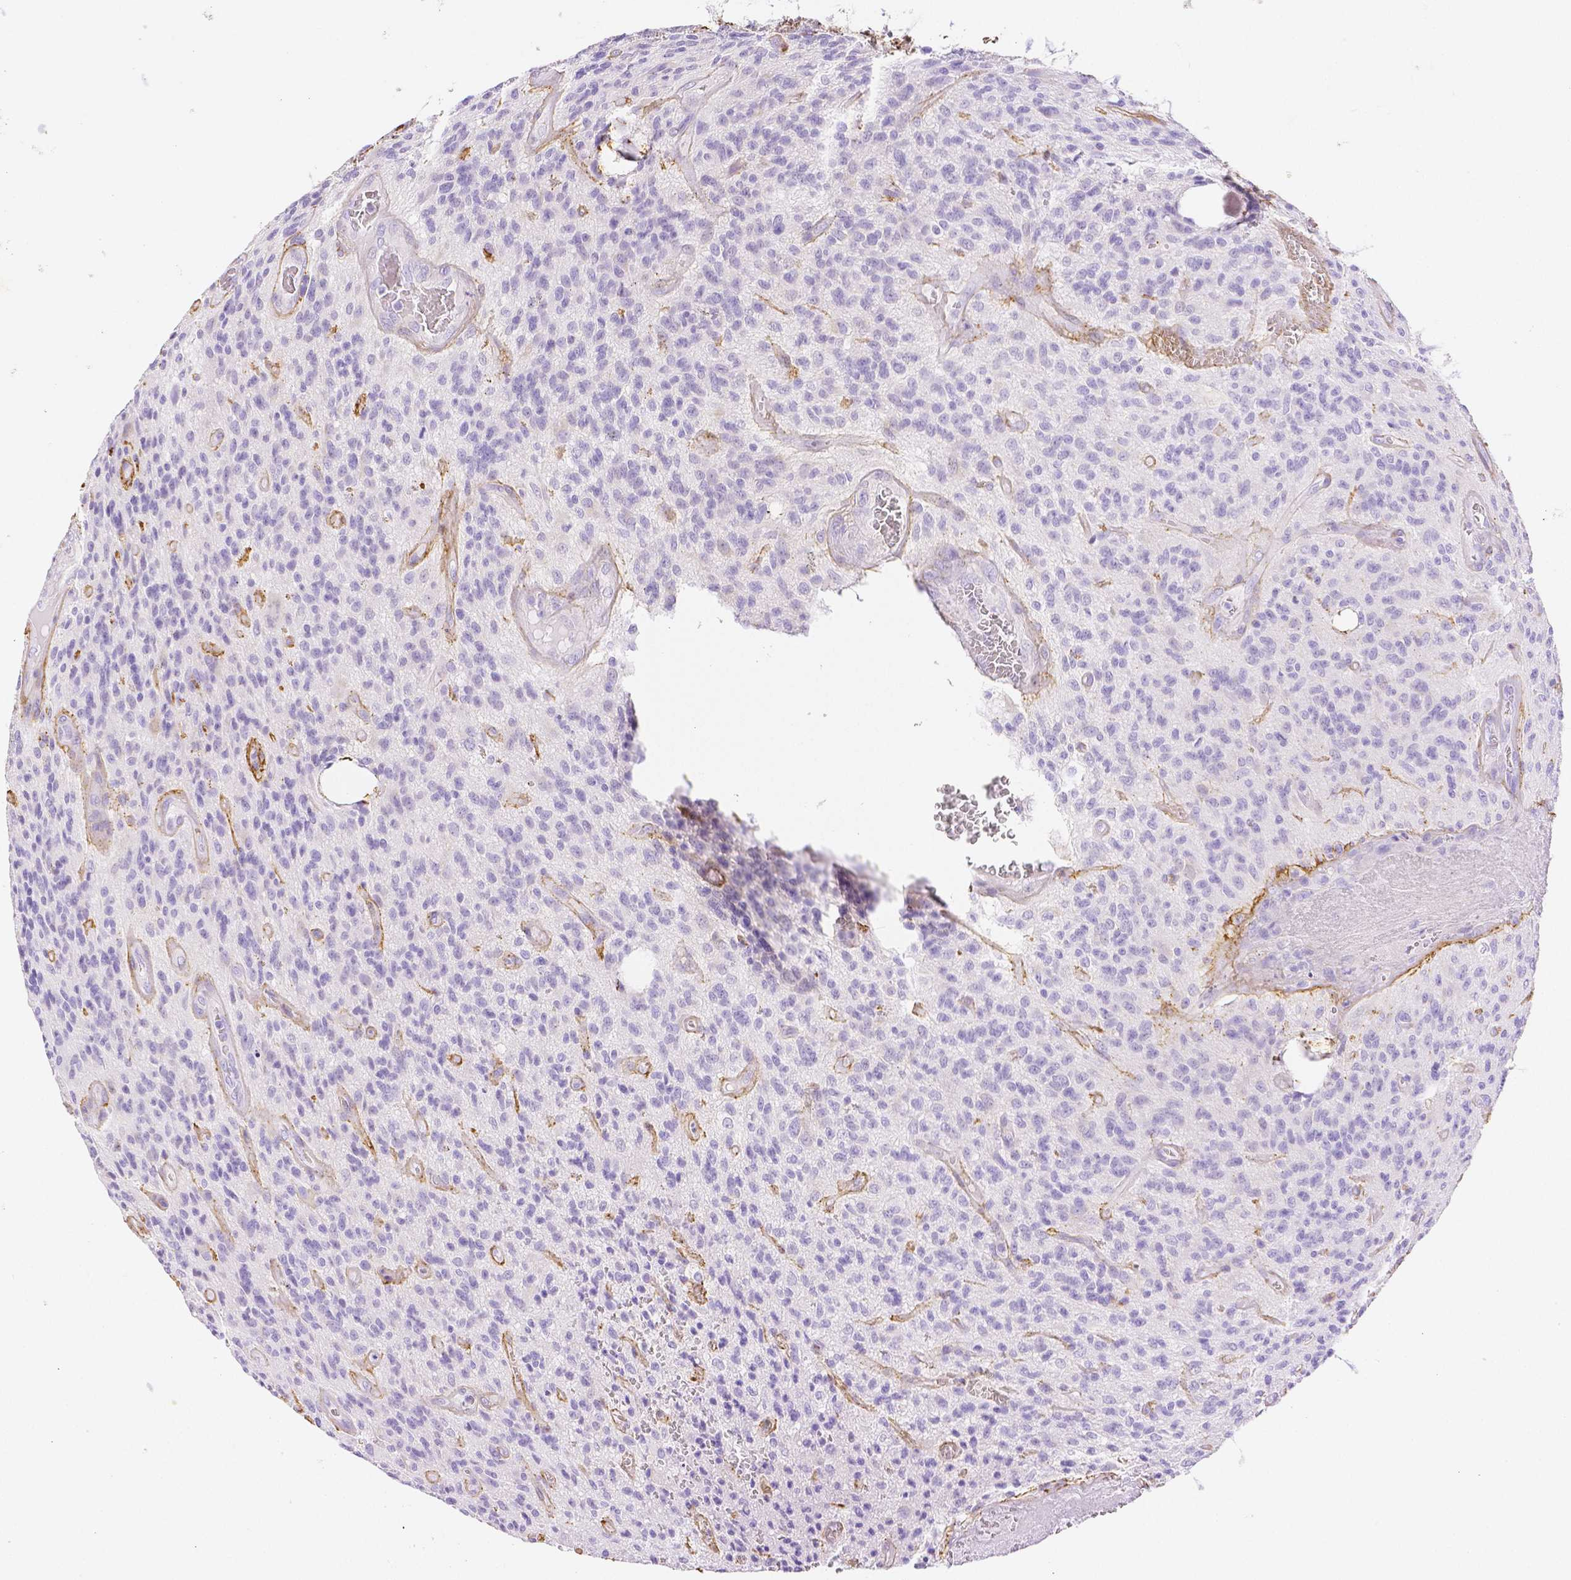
{"staining": {"intensity": "negative", "quantity": "none", "location": "none"}, "tissue": "glioma", "cell_type": "Tumor cells", "image_type": "cancer", "snomed": [{"axis": "morphology", "description": "Glioma, malignant, High grade"}, {"axis": "topography", "description": "Brain"}], "caption": "Immunohistochemistry (IHC) of human malignant glioma (high-grade) exhibits no expression in tumor cells.", "gene": "FBN1", "patient": {"sex": "male", "age": 76}}